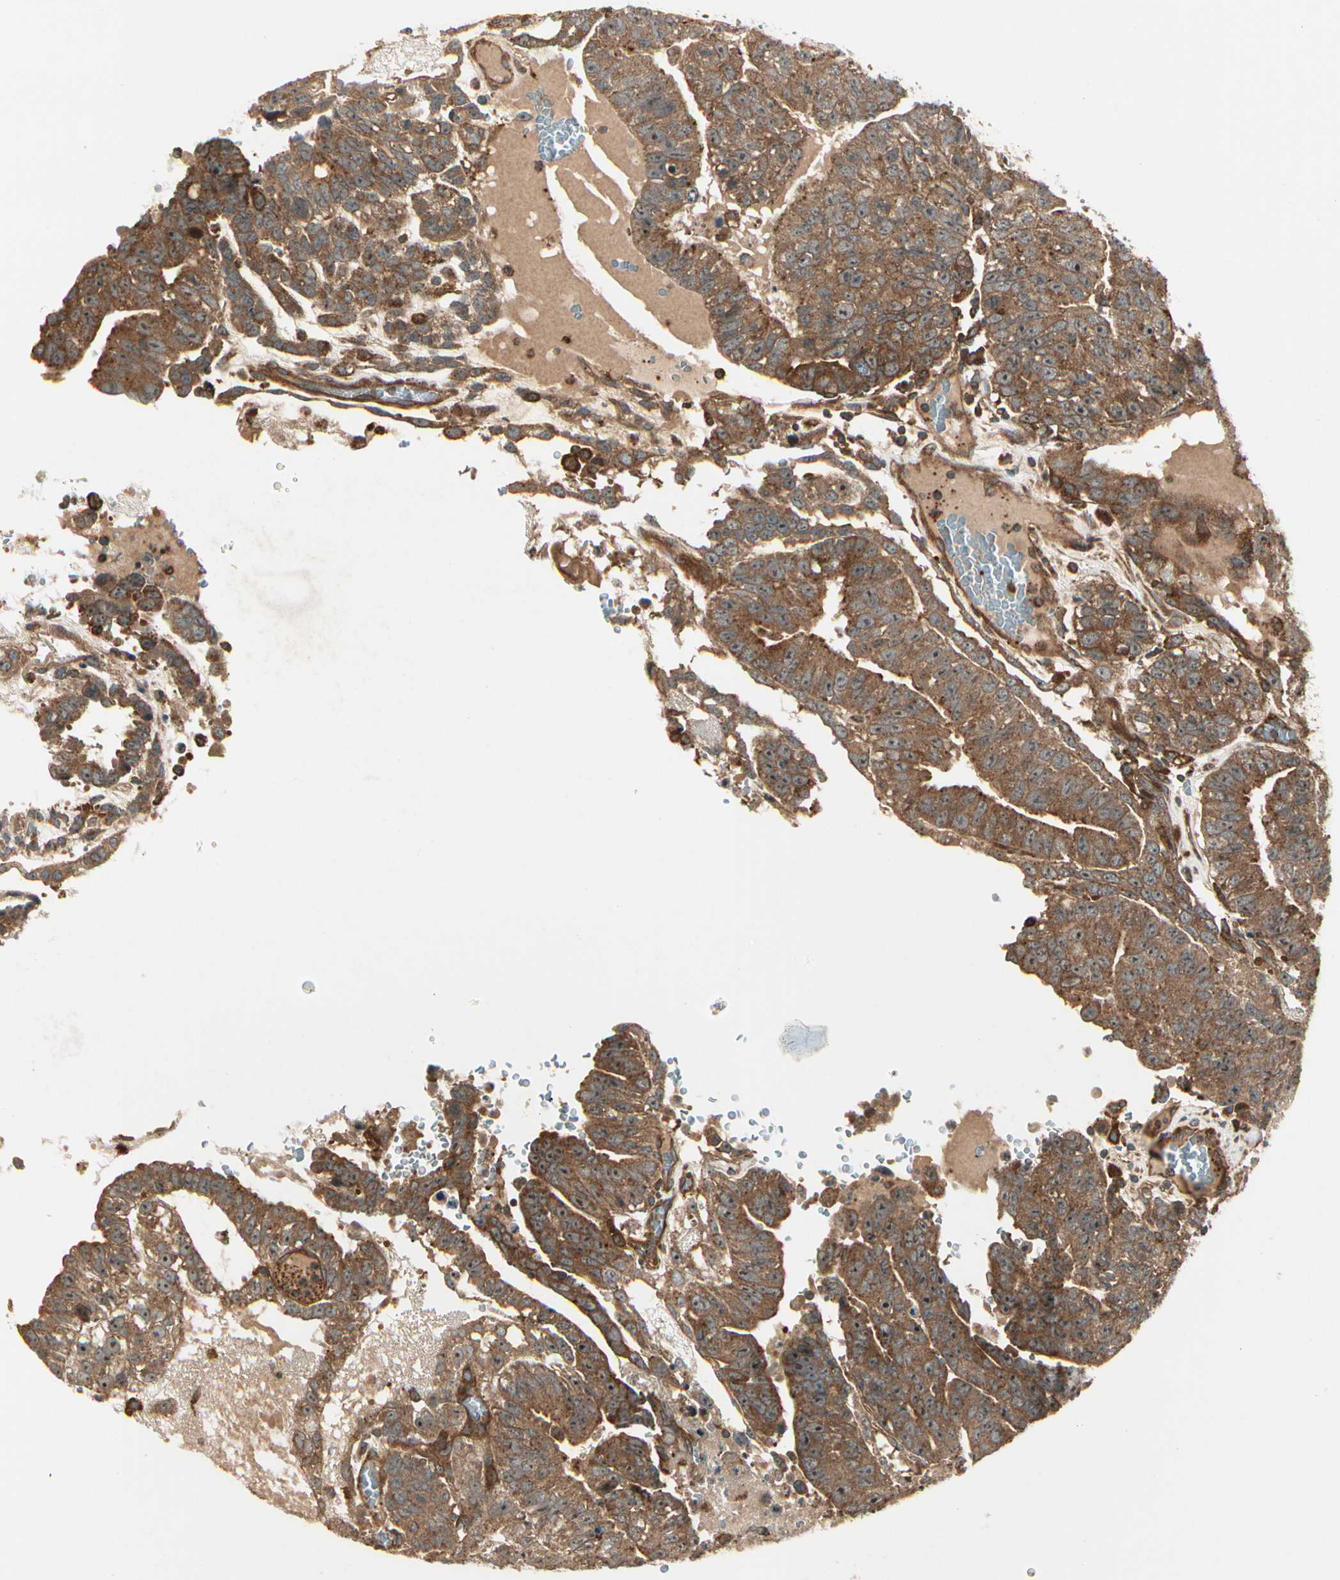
{"staining": {"intensity": "strong", "quantity": ">75%", "location": "cytoplasmic/membranous"}, "tissue": "testis cancer", "cell_type": "Tumor cells", "image_type": "cancer", "snomed": [{"axis": "morphology", "description": "Seminoma, NOS"}, {"axis": "morphology", "description": "Carcinoma, Embryonal, NOS"}, {"axis": "topography", "description": "Testis"}], "caption": "Seminoma (testis) stained with a brown dye demonstrates strong cytoplasmic/membranous positive expression in approximately >75% of tumor cells.", "gene": "FKBP15", "patient": {"sex": "male", "age": 52}}